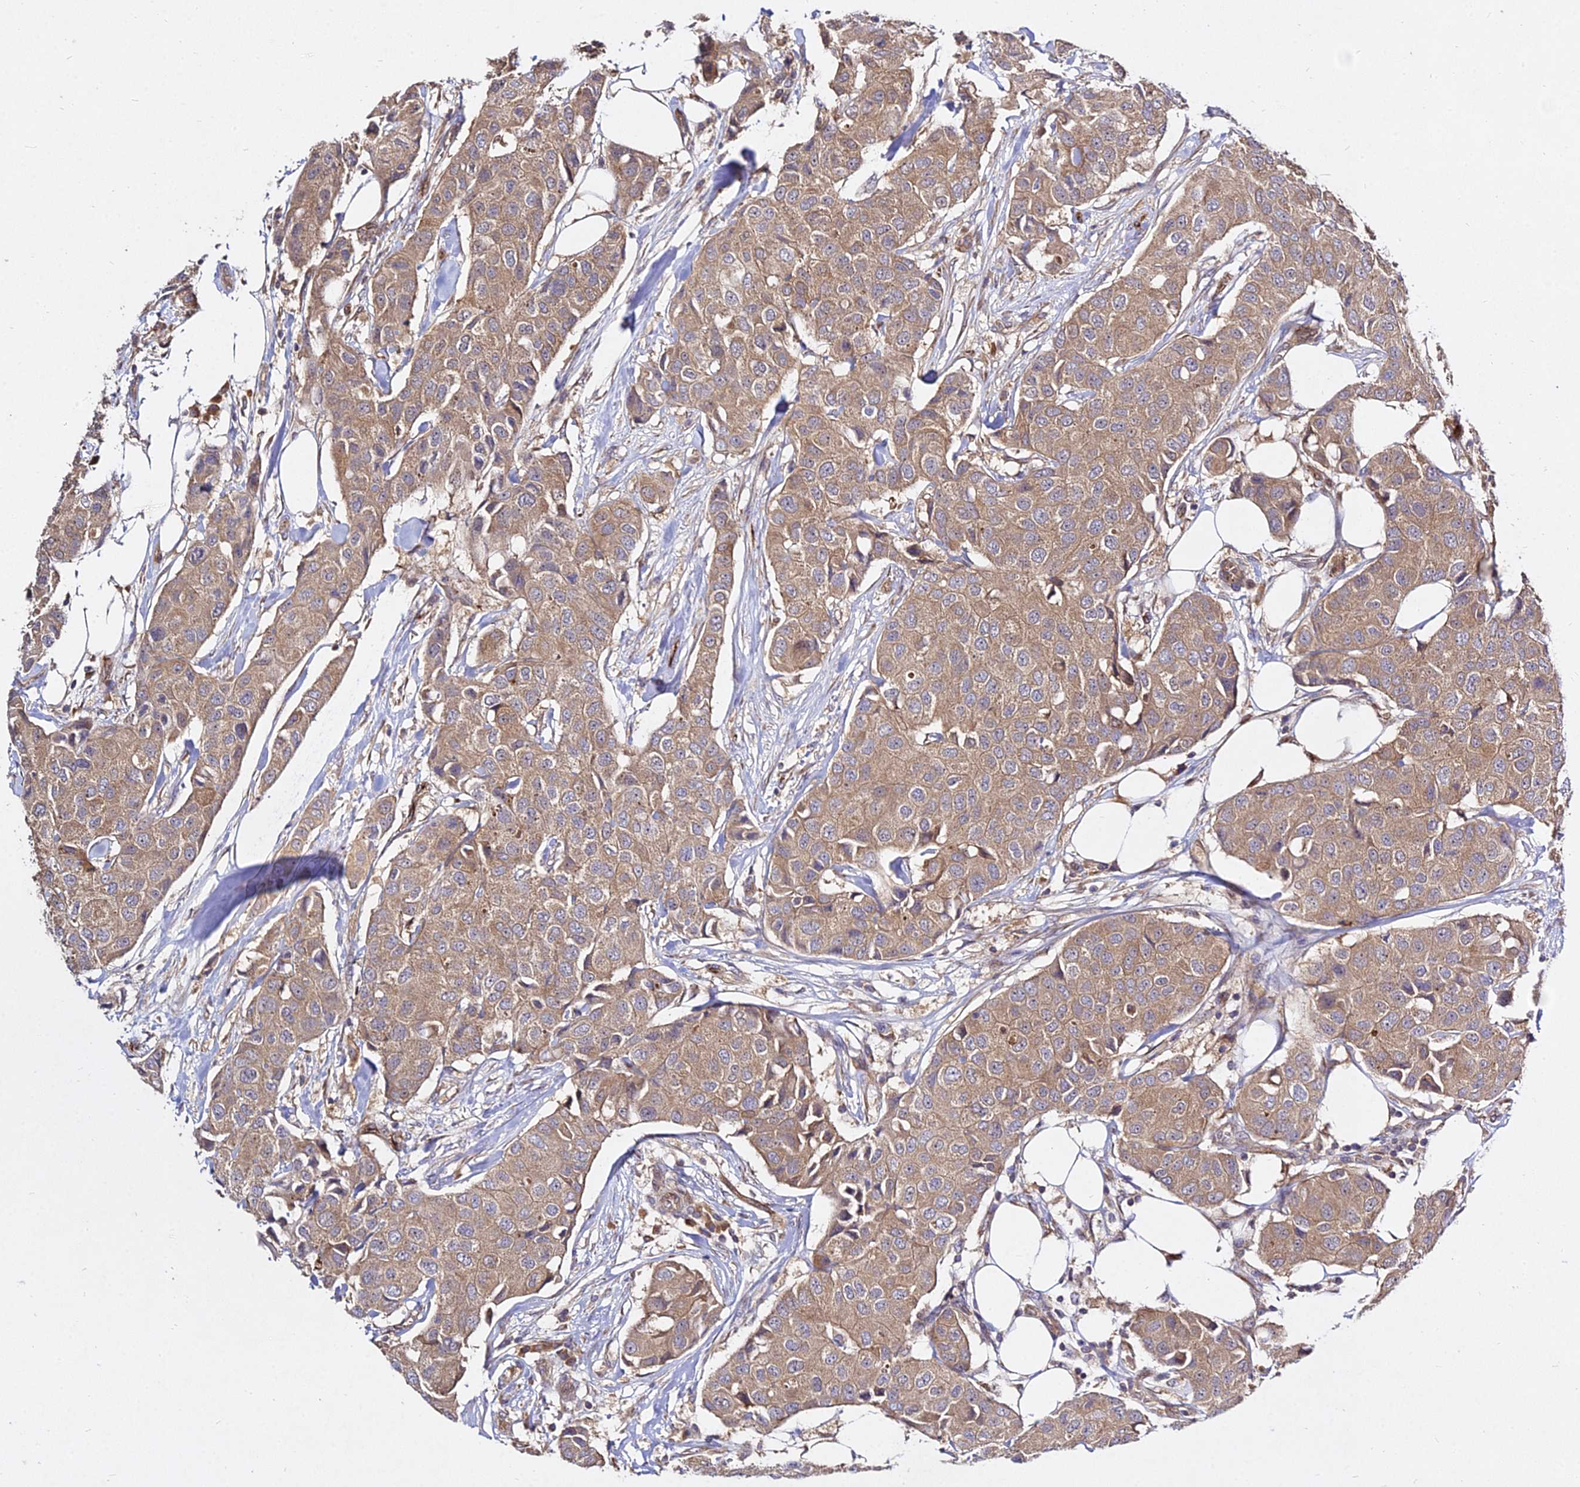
{"staining": {"intensity": "moderate", "quantity": ">75%", "location": "cytoplasmic/membranous"}, "tissue": "breast cancer", "cell_type": "Tumor cells", "image_type": "cancer", "snomed": [{"axis": "morphology", "description": "Duct carcinoma"}, {"axis": "topography", "description": "Breast"}], "caption": "Brown immunohistochemical staining in infiltrating ductal carcinoma (breast) exhibits moderate cytoplasmic/membranous expression in about >75% of tumor cells.", "gene": "GRTP1", "patient": {"sex": "female", "age": 80}}